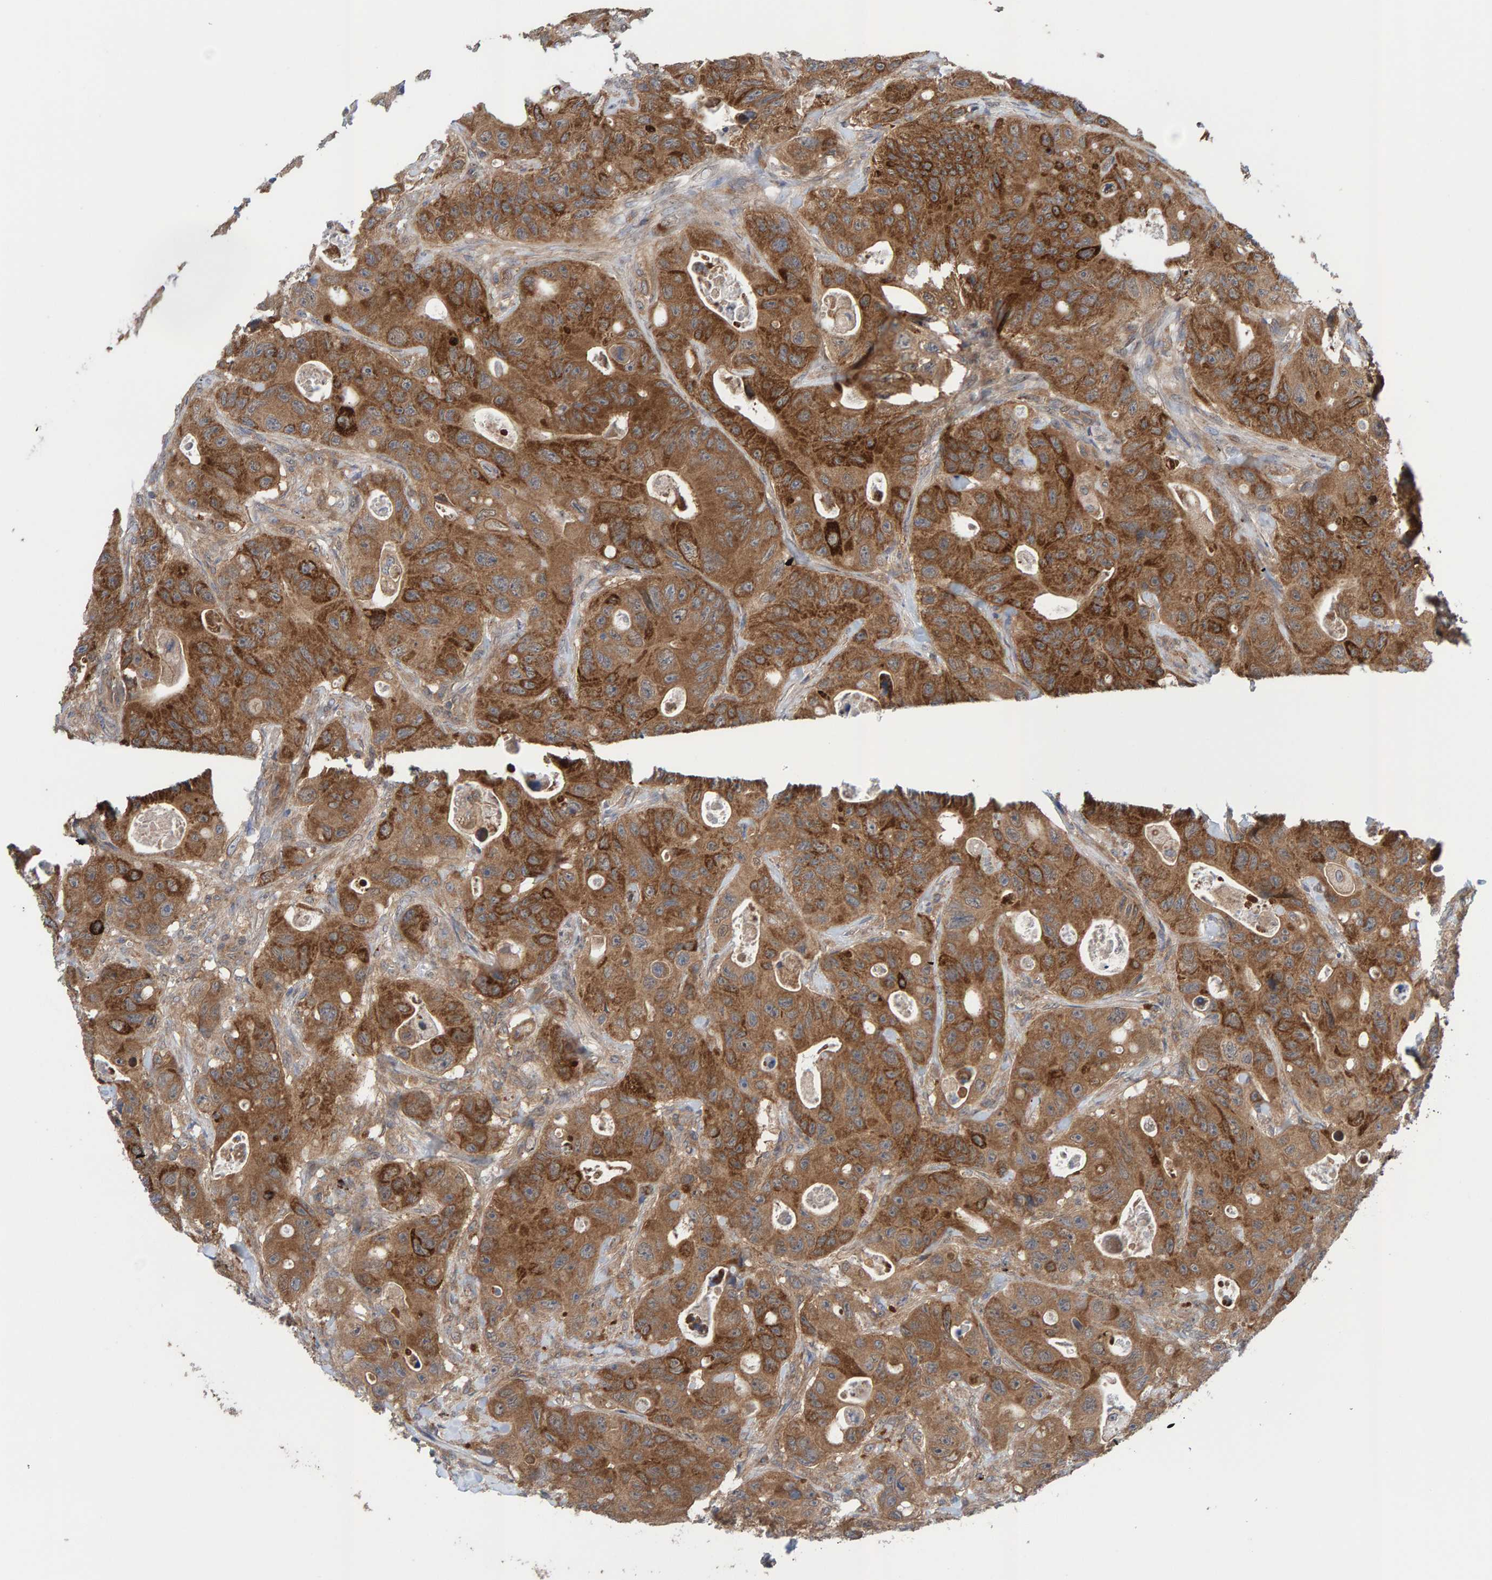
{"staining": {"intensity": "moderate", "quantity": ">75%", "location": "cytoplasmic/membranous"}, "tissue": "colorectal cancer", "cell_type": "Tumor cells", "image_type": "cancer", "snomed": [{"axis": "morphology", "description": "Adenocarcinoma, NOS"}, {"axis": "topography", "description": "Colon"}], "caption": "Protein analysis of colorectal cancer tissue displays moderate cytoplasmic/membranous positivity in approximately >75% of tumor cells. (DAB = brown stain, brightfield microscopy at high magnification).", "gene": "LRSAM1", "patient": {"sex": "female", "age": 46}}